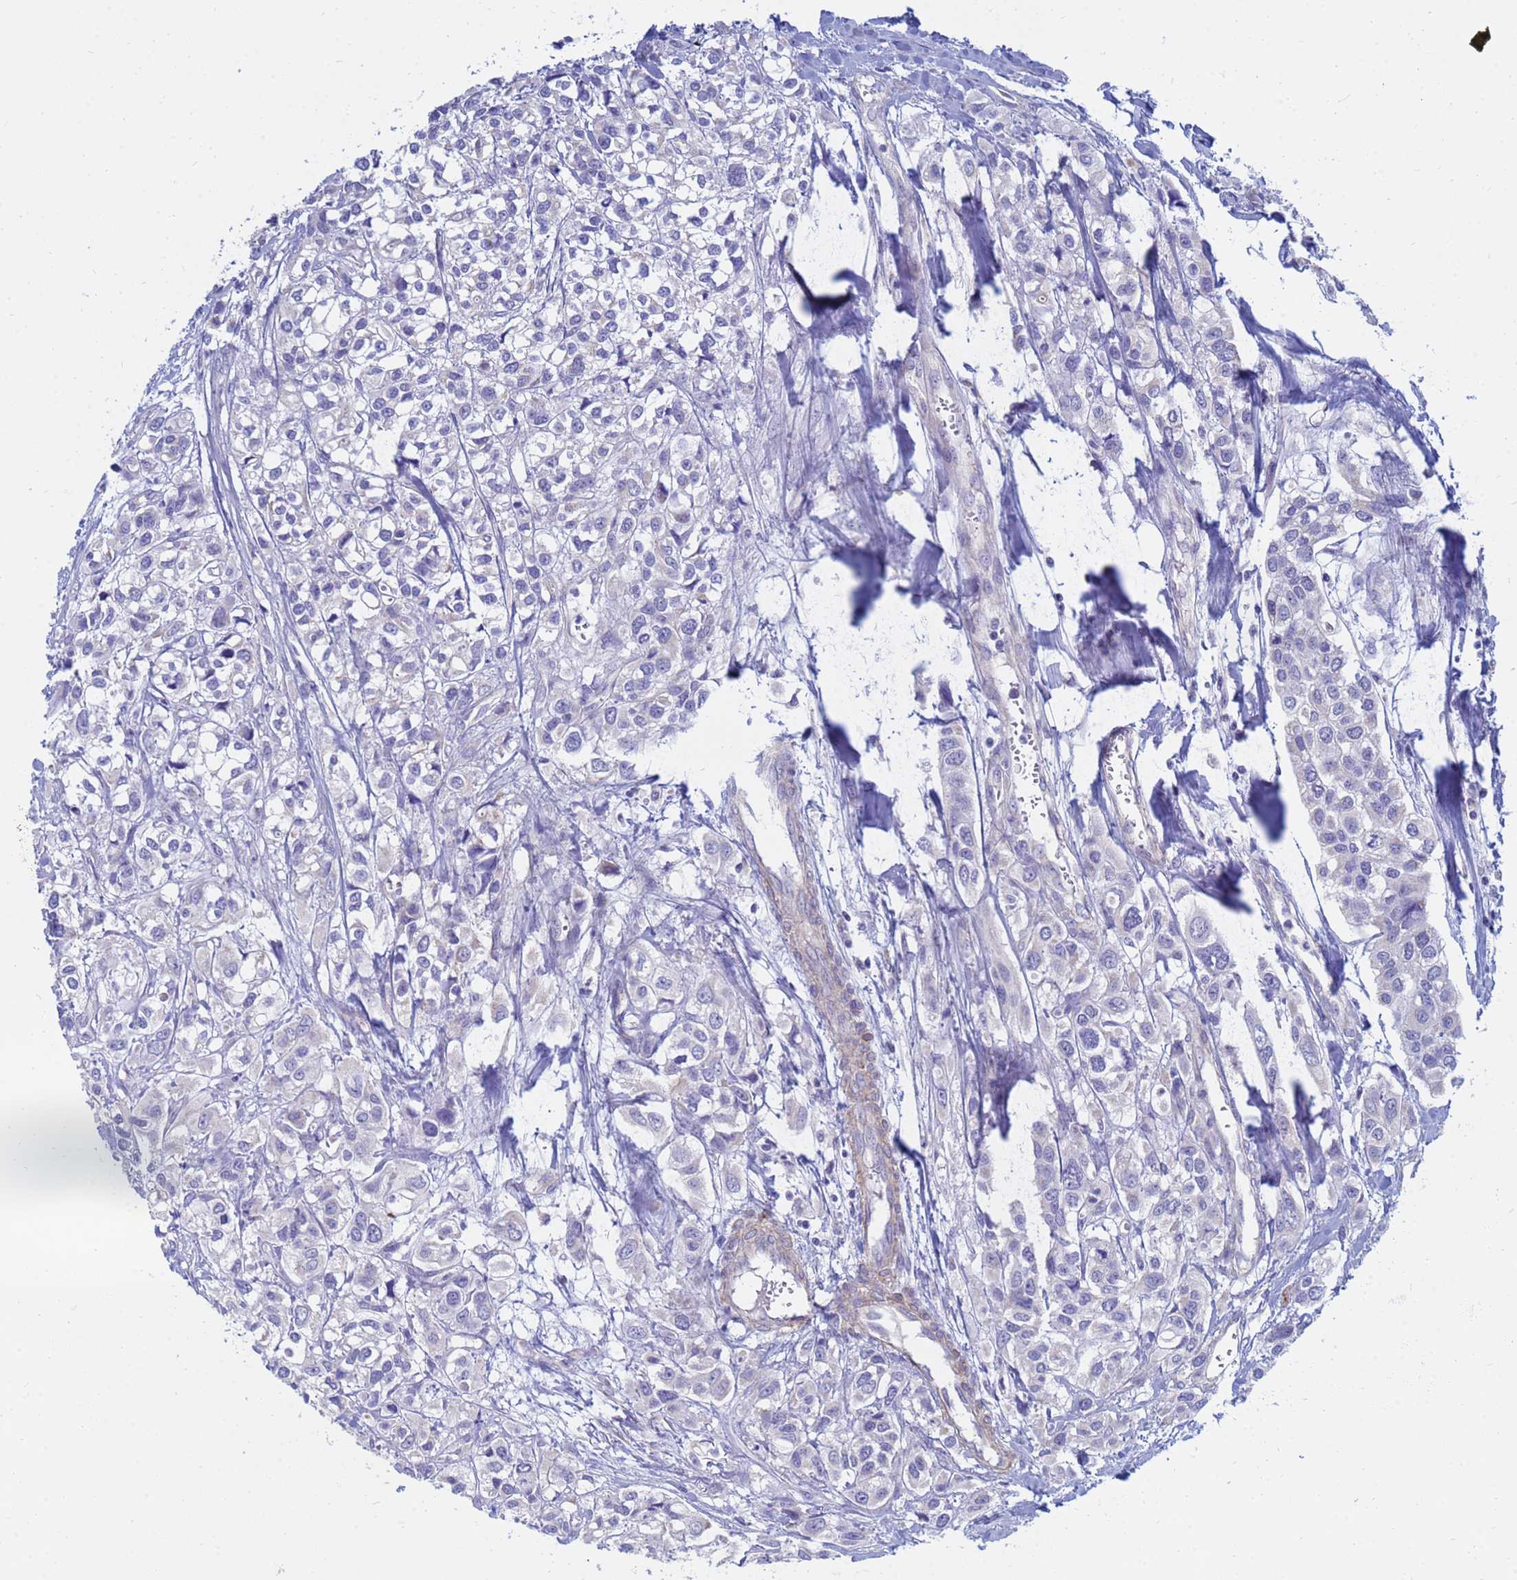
{"staining": {"intensity": "negative", "quantity": "none", "location": "none"}, "tissue": "urothelial cancer", "cell_type": "Tumor cells", "image_type": "cancer", "snomed": [{"axis": "morphology", "description": "Urothelial carcinoma, High grade"}, {"axis": "topography", "description": "Urinary bladder"}], "caption": "Immunohistochemistry photomicrograph of human urothelial carcinoma (high-grade) stained for a protein (brown), which reveals no expression in tumor cells.", "gene": "SDR39U1", "patient": {"sex": "male", "age": 67}}